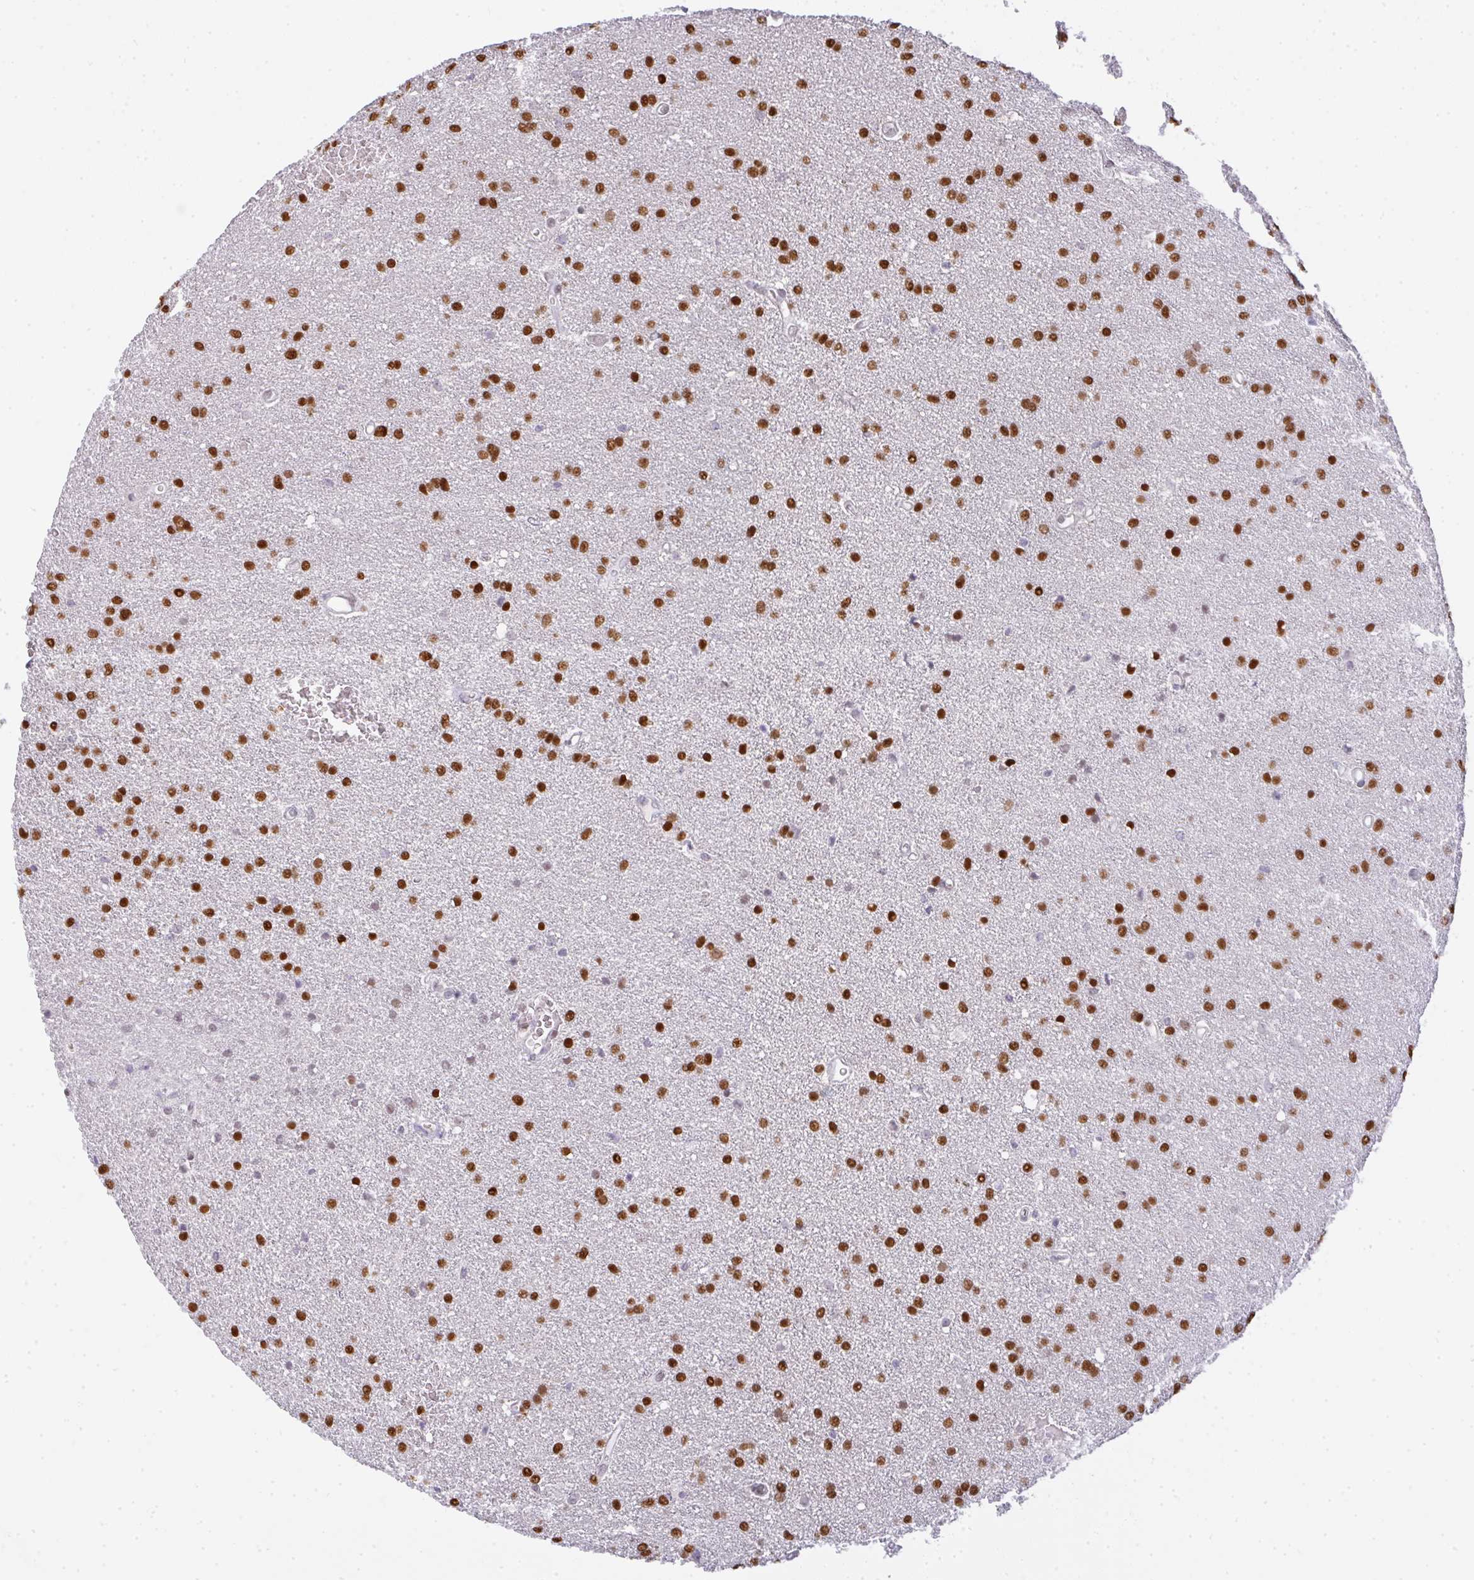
{"staining": {"intensity": "strong", "quantity": ">75%", "location": "nuclear"}, "tissue": "glioma", "cell_type": "Tumor cells", "image_type": "cancer", "snomed": [{"axis": "morphology", "description": "Glioma, malignant, Low grade"}, {"axis": "topography", "description": "Brain"}], "caption": "The immunohistochemical stain labels strong nuclear positivity in tumor cells of malignant glioma (low-grade) tissue.", "gene": "BBX", "patient": {"sex": "female", "age": 34}}